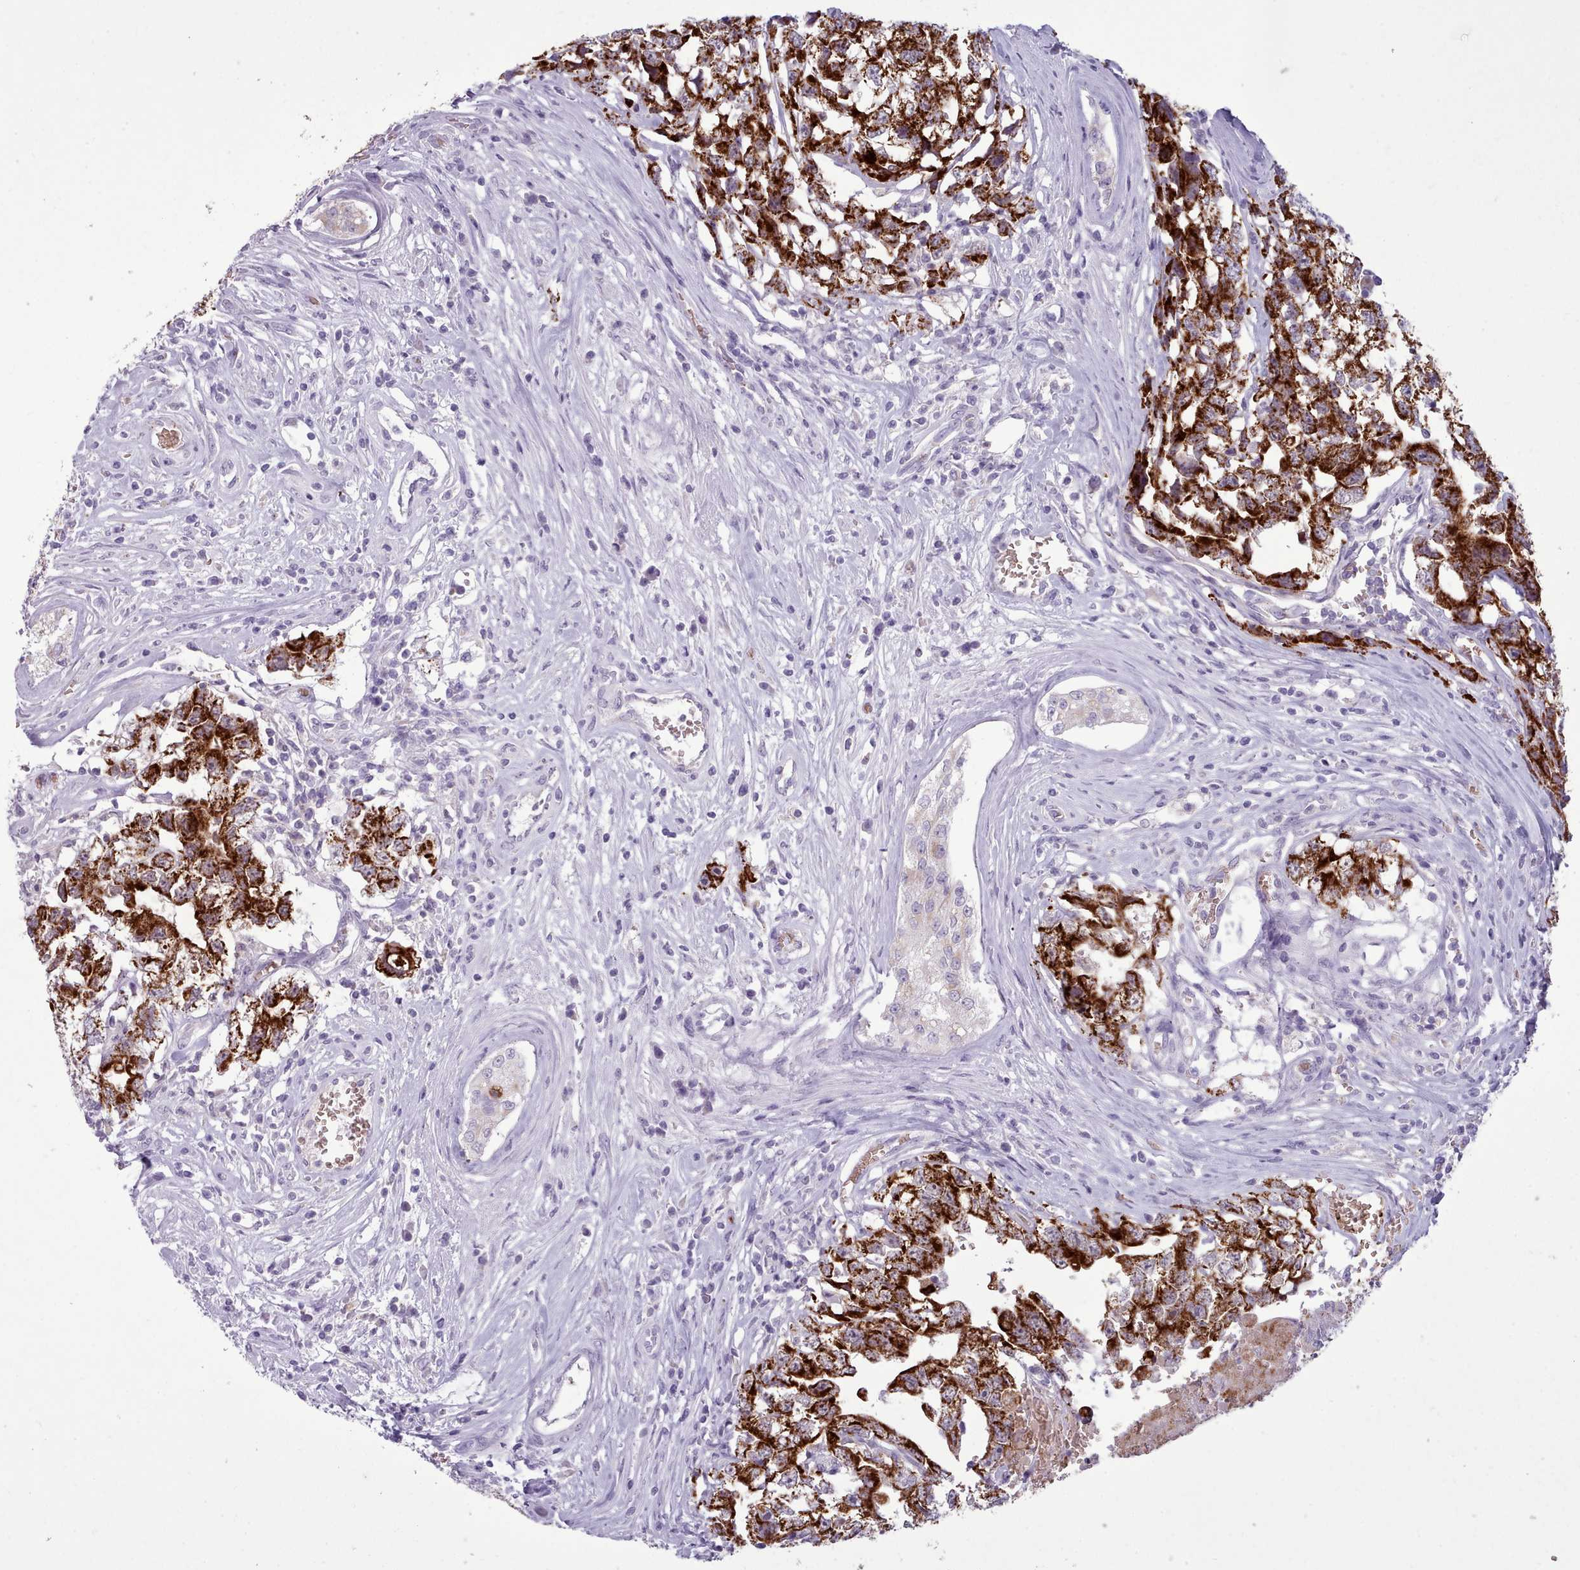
{"staining": {"intensity": "strong", "quantity": ">75%", "location": "cytoplasmic/membranous"}, "tissue": "testis cancer", "cell_type": "Tumor cells", "image_type": "cancer", "snomed": [{"axis": "morphology", "description": "Carcinoma, Embryonal, NOS"}, {"axis": "topography", "description": "Testis"}], "caption": "About >75% of tumor cells in testis cancer (embryonal carcinoma) exhibit strong cytoplasmic/membranous protein expression as visualized by brown immunohistochemical staining.", "gene": "AK4", "patient": {"sex": "male", "age": 22}}